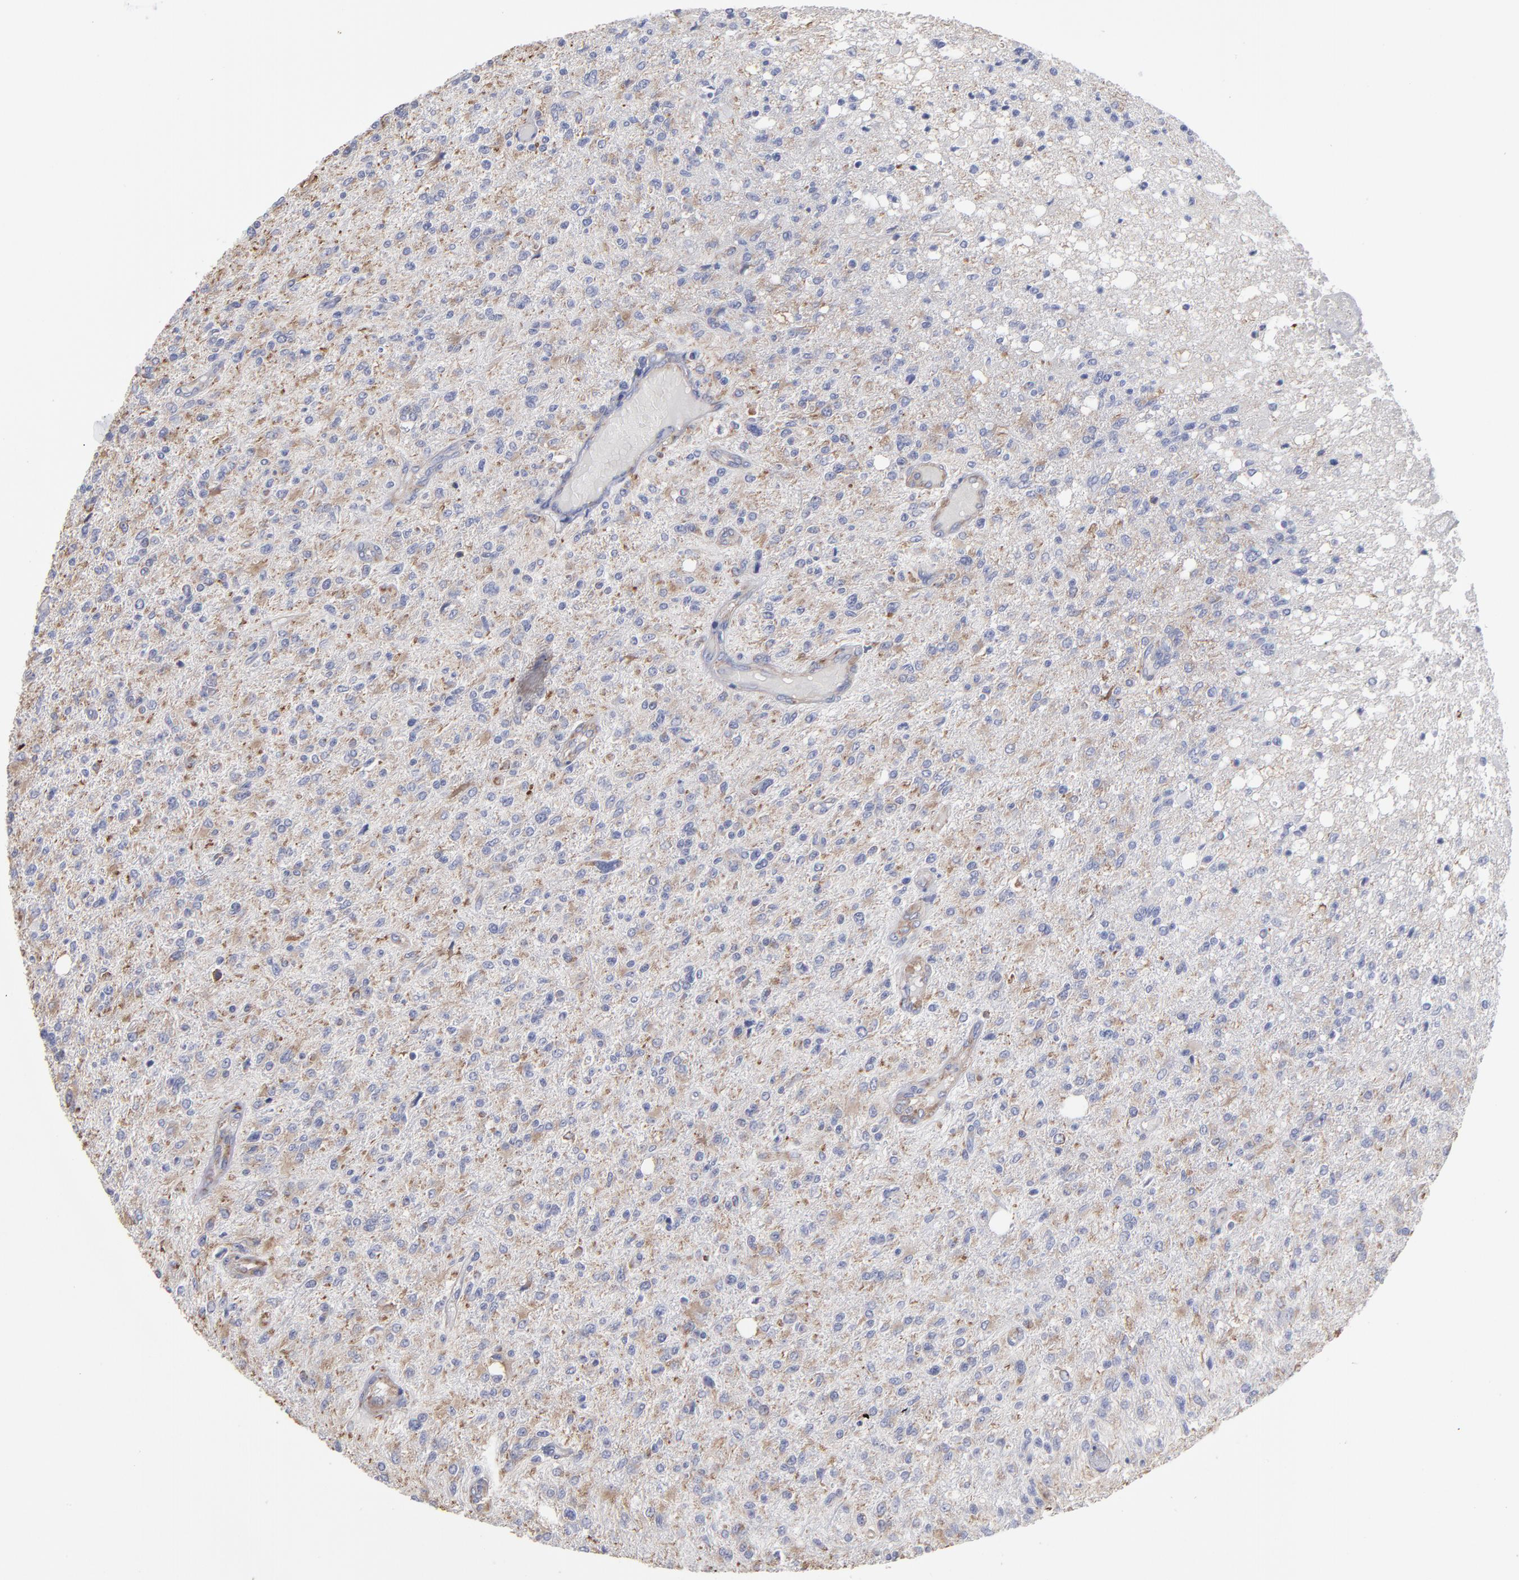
{"staining": {"intensity": "weak", "quantity": "25%-75%", "location": "cytoplasmic/membranous"}, "tissue": "glioma", "cell_type": "Tumor cells", "image_type": "cancer", "snomed": [{"axis": "morphology", "description": "Glioma, malignant, High grade"}, {"axis": "topography", "description": "Cerebral cortex"}], "caption": "Brown immunohistochemical staining in human malignant glioma (high-grade) exhibits weak cytoplasmic/membranous positivity in about 25%-75% of tumor cells.", "gene": "RPL3", "patient": {"sex": "male", "age": 76}}